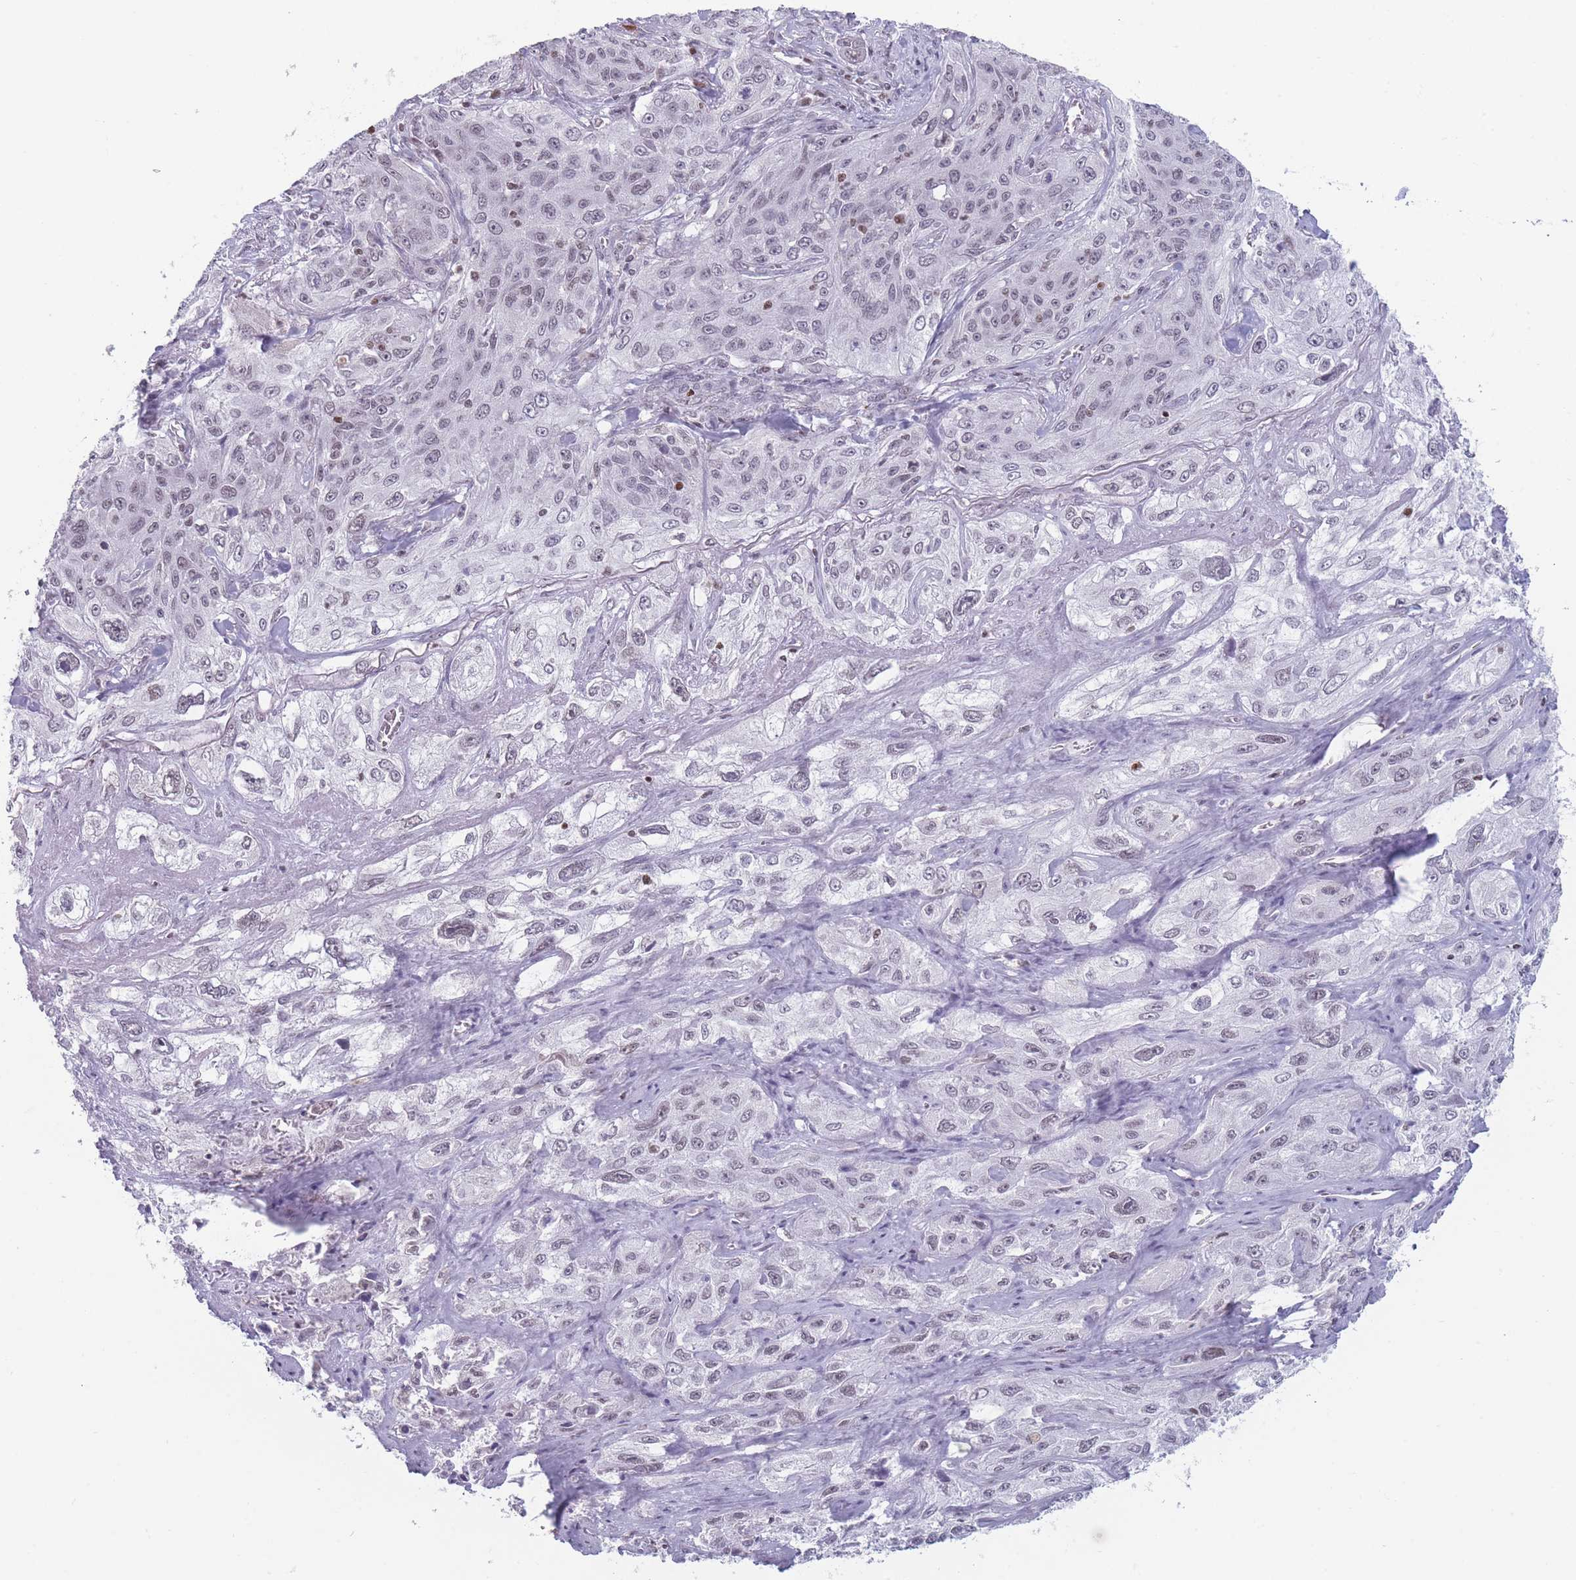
{"staining": {"intensity": "weak", "quantity": "<25%", "location": "nuclear"}, "tissue": "lung cancer", "cell_type": "Tumor cells", "image_type": "cancer", "snomed": [{"axis": "morphology", "description": "Squamous cell carcinoma, NOS"}, {"axis": "topography", "description": "Lung"}], "caption": "An IHC image of lung cancer (squamous cell carcinoma) is shown. There is no staining in tumor cells of lung cancer (squamous cell carcinoma).", "gene": "ARID3B", "patient": {"sex": "female", "age": 69}}